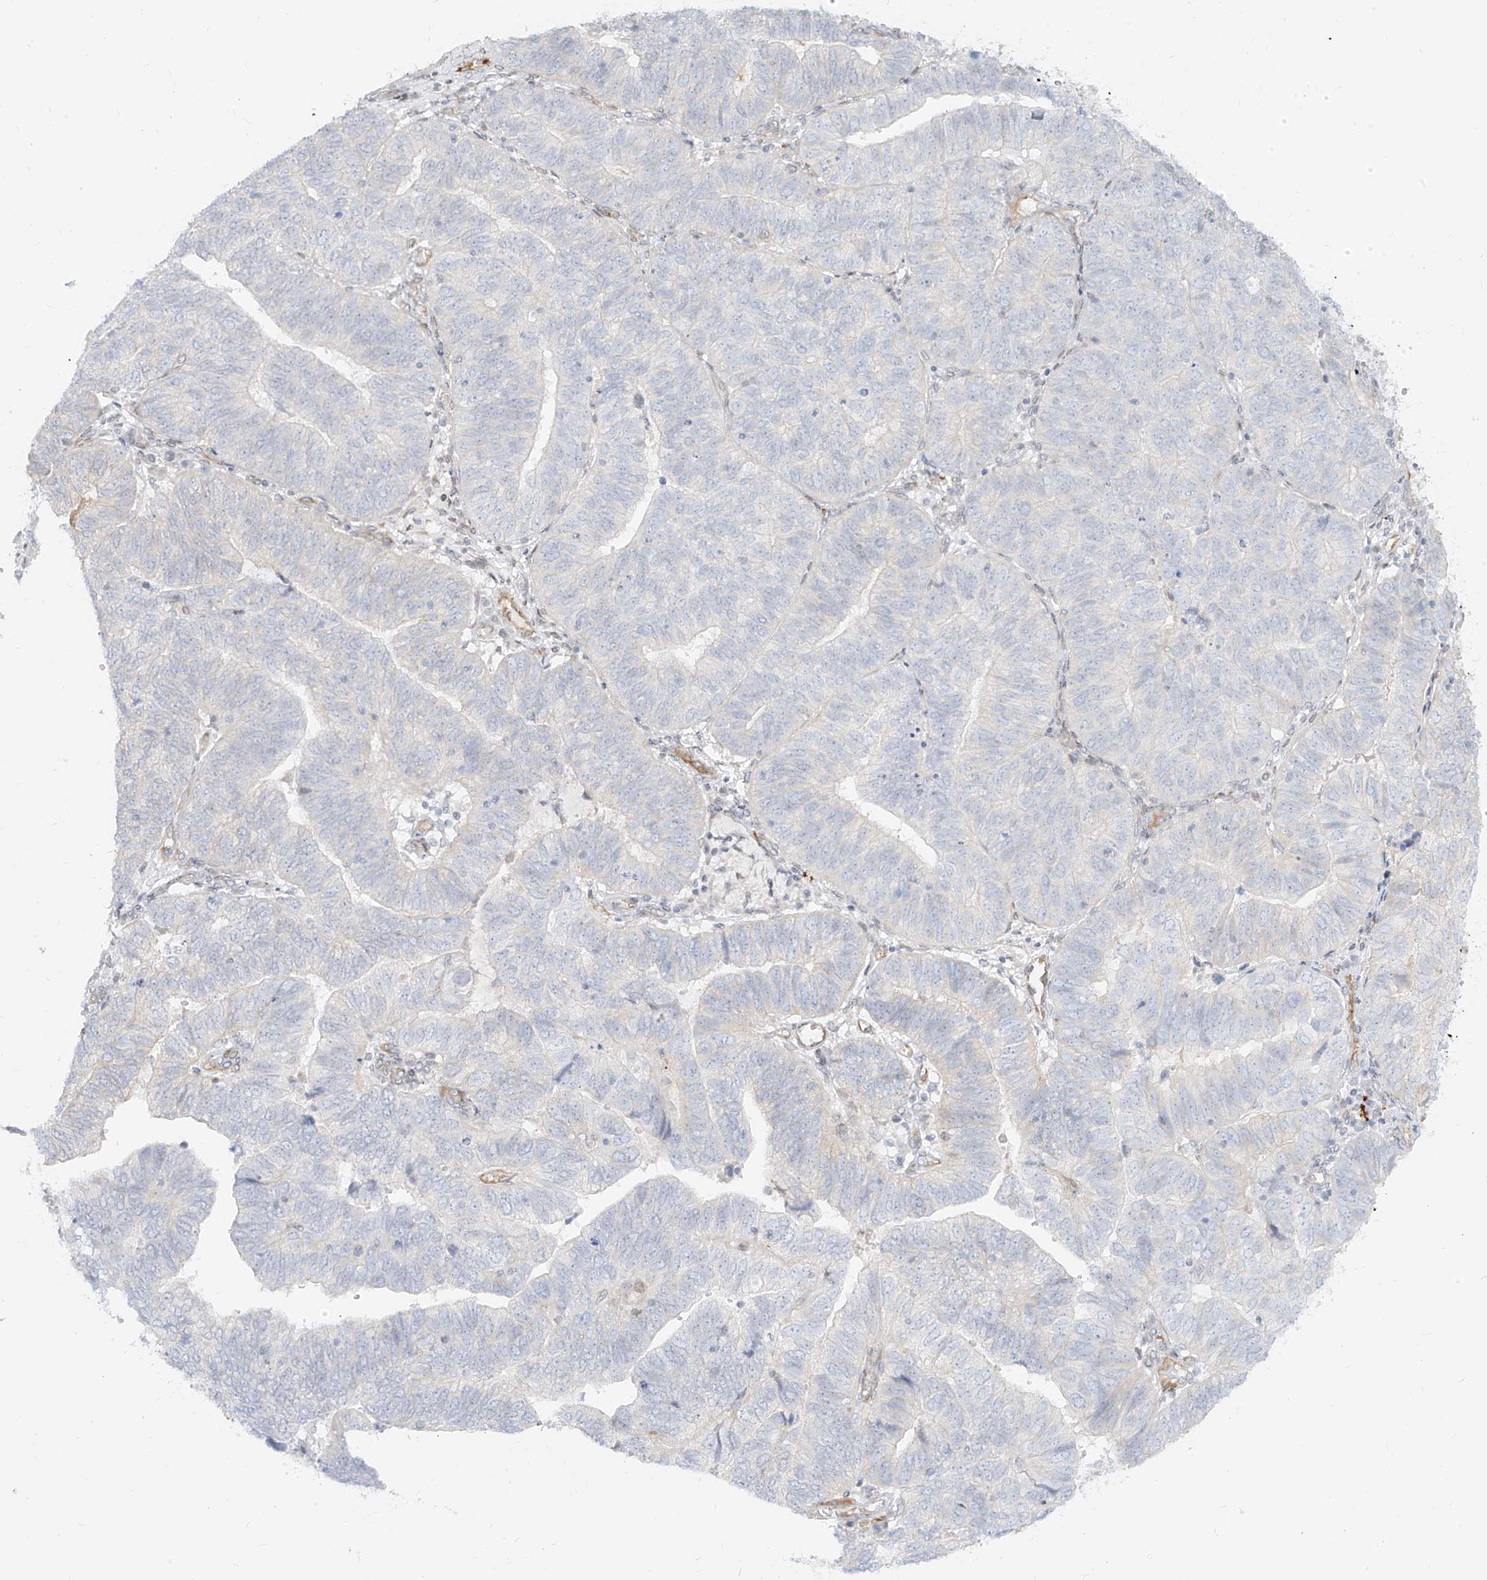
{"staining": {"intensity": "negative", "quantity": "none", "location": "none"}, "tissue": "endometrial cancer", "cell_type": "Tumor cells", "image_type": "cancer", "snomed": [{"axis": "morphology", "description": "Adenocarcinoma, NOS"}, {"axis": "topography", "description": "Uterus"}], "caption": "Histopathology image shows no protein expression in tumor cells of adenocarcinoma (endometrial) tissue.", "gene": "NHSL1", "patient": {"sex": "female", "age": 77}}